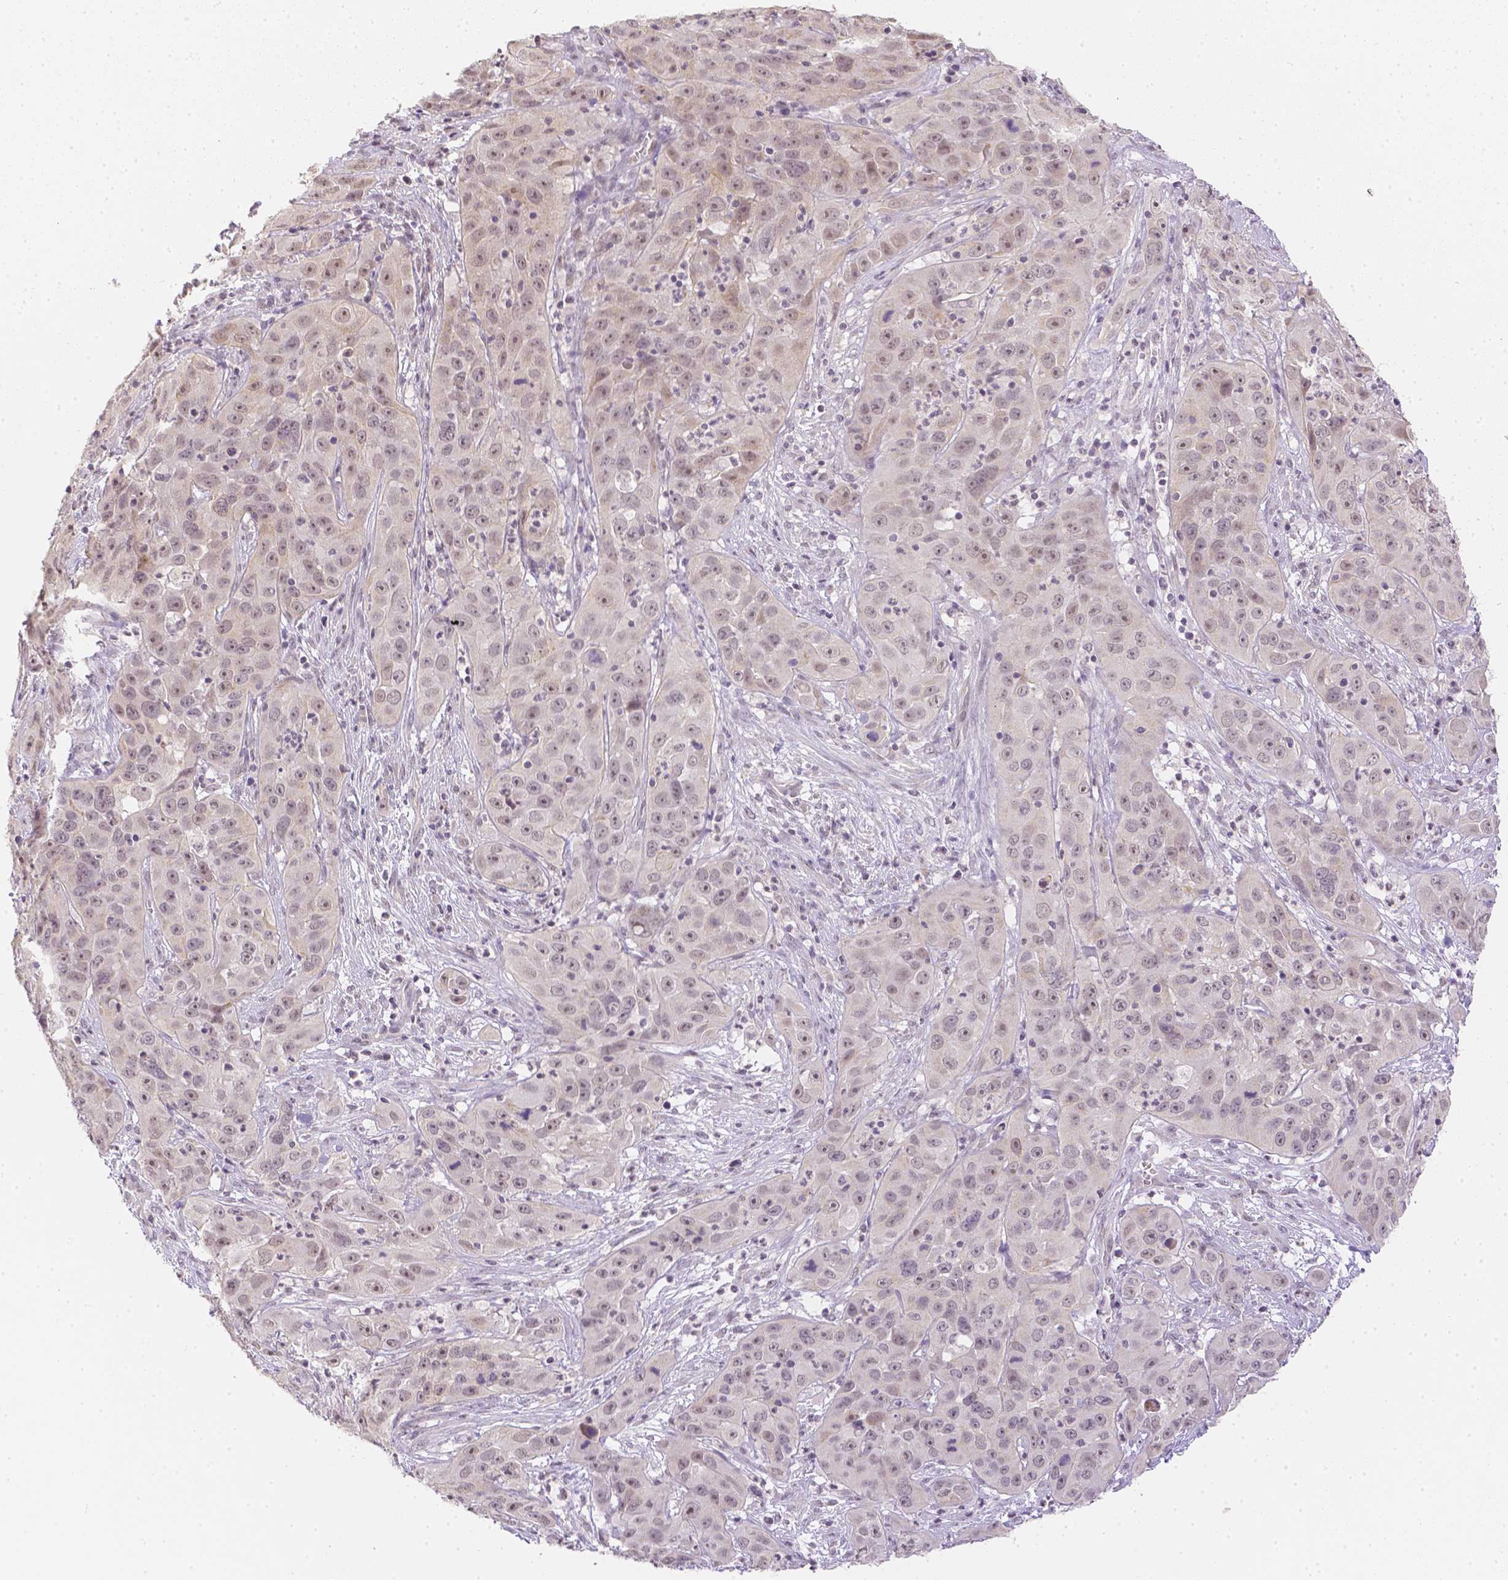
{"staining": {"intensity": "weak", "quantity": "25%-75%", "location": "nuclear"}, "tissue": "cervical cancer", "cell_type": "Tumor cells", "image_type": "cancer", "snomed": [{"axis": "morphology", "description": "Squamous cell carcinoma, NOS"}, {"axis": "topography", "description": "Cervix"}], "caption": "IHC of human cervical cancer (squamous cell carcinoma) shows low levels of weak nuclear staining in approximately 25%-75% of tumor cells. The staining is performed using DAB (3,3'-diaminobenzidine) brown chromogen to label protein expression. The nuclei are counter-stained blue using hematoxylin.", "gene": "ZNF280B", "patient": {"sex": "female", "age": 32}}